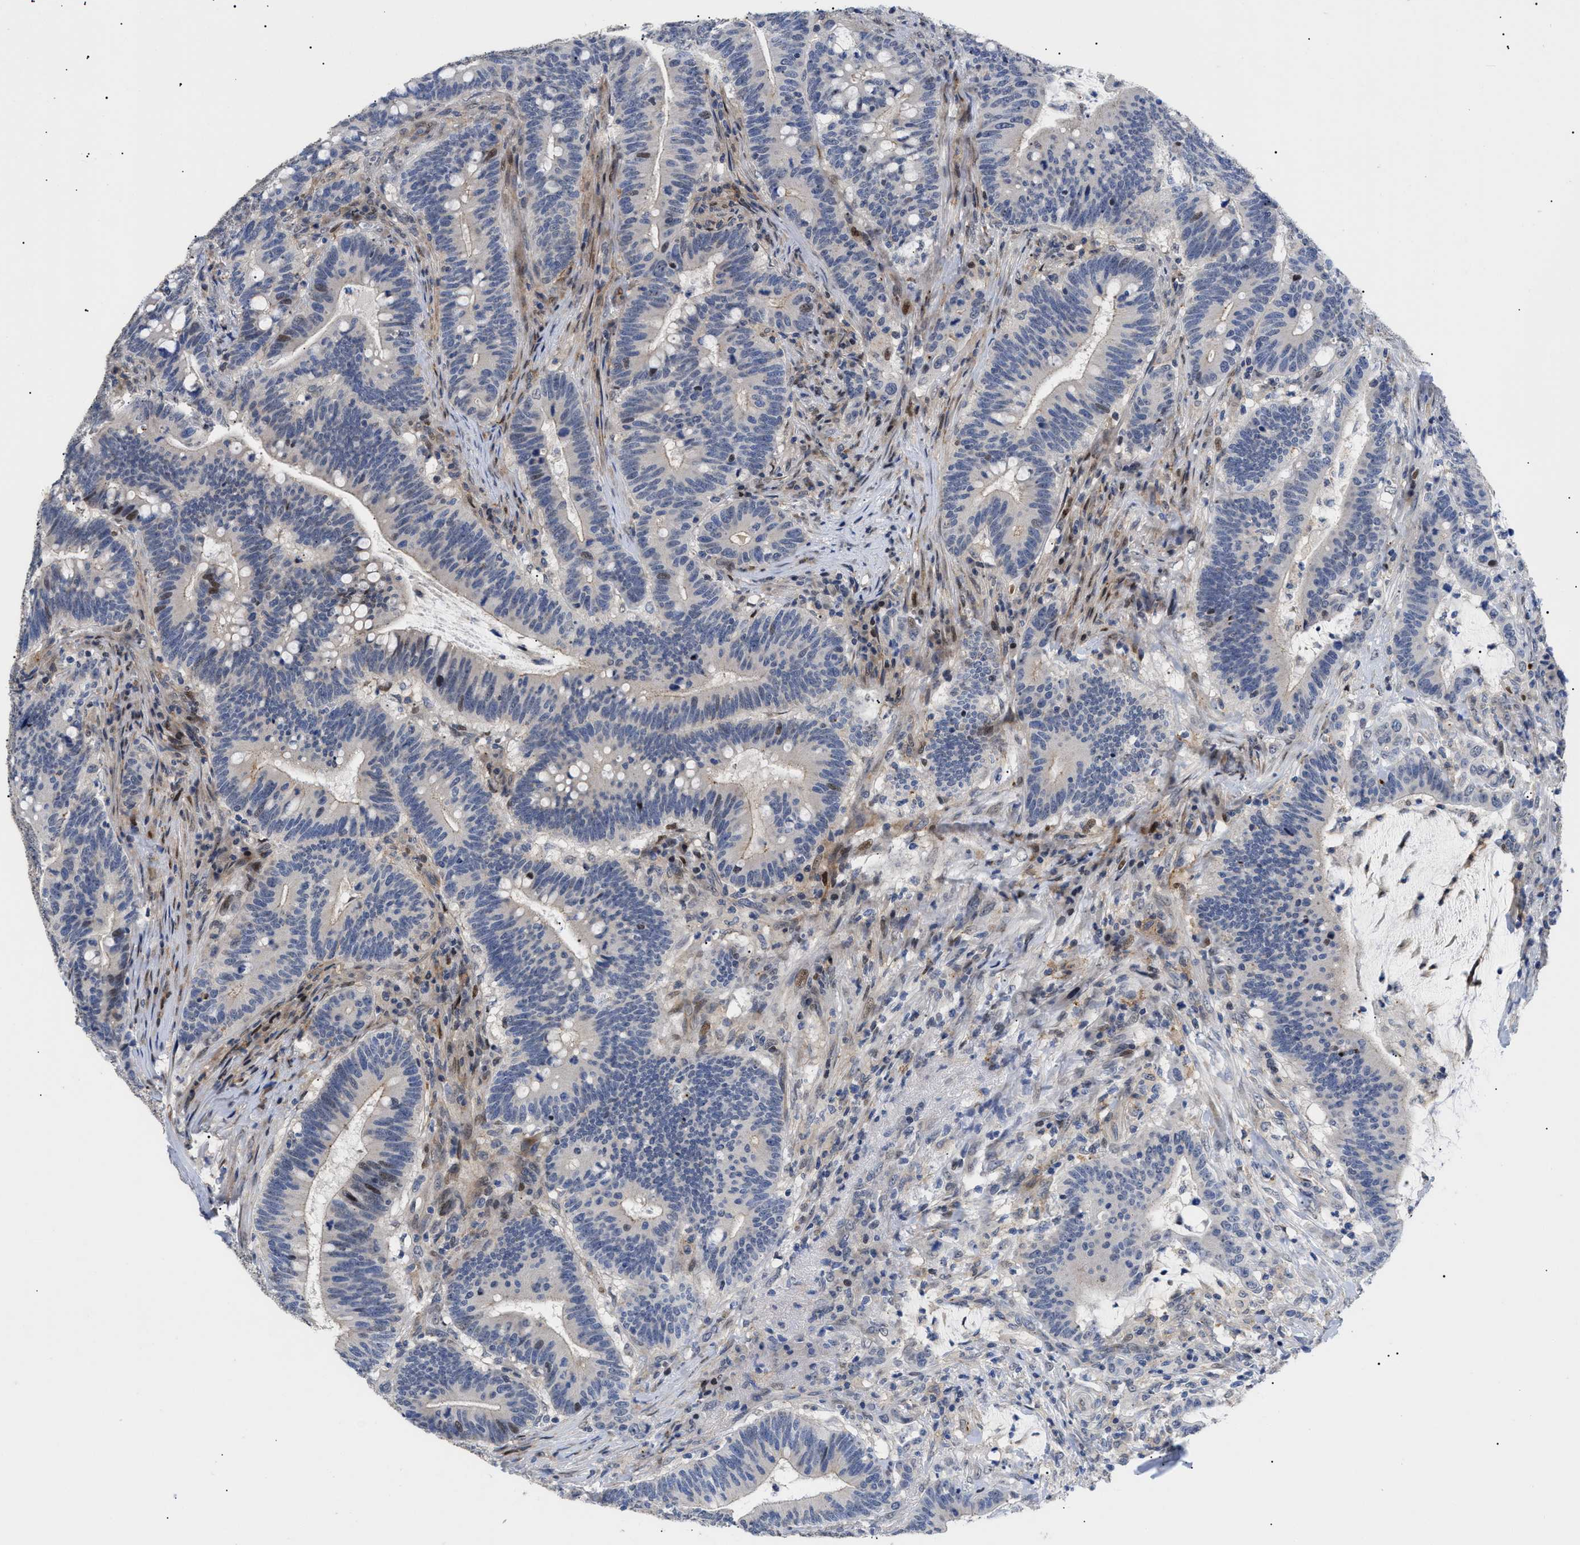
{"staining": {"intensity": "negative", "quantity": "none", "location": "none"}, "tissue": "colorectal cancer", "cell_type": "Tumor cells", "image_type": "cancer", "snomed": [{"axis": "morphology", "description": "Normal tissue, NOS"}, {"axis": "morphology", "description": "Adenocarcinoma, NOS"}, {"axis": "topography", "description": "Colon"}], "caption": "Tumor cells are negative for brown protein staining in colorectal adenocarcinoma. (DAB immunohistochemistry, high magnification).", "gene": "SFXN5", "patient": {"sex": "female", "age": 66}}